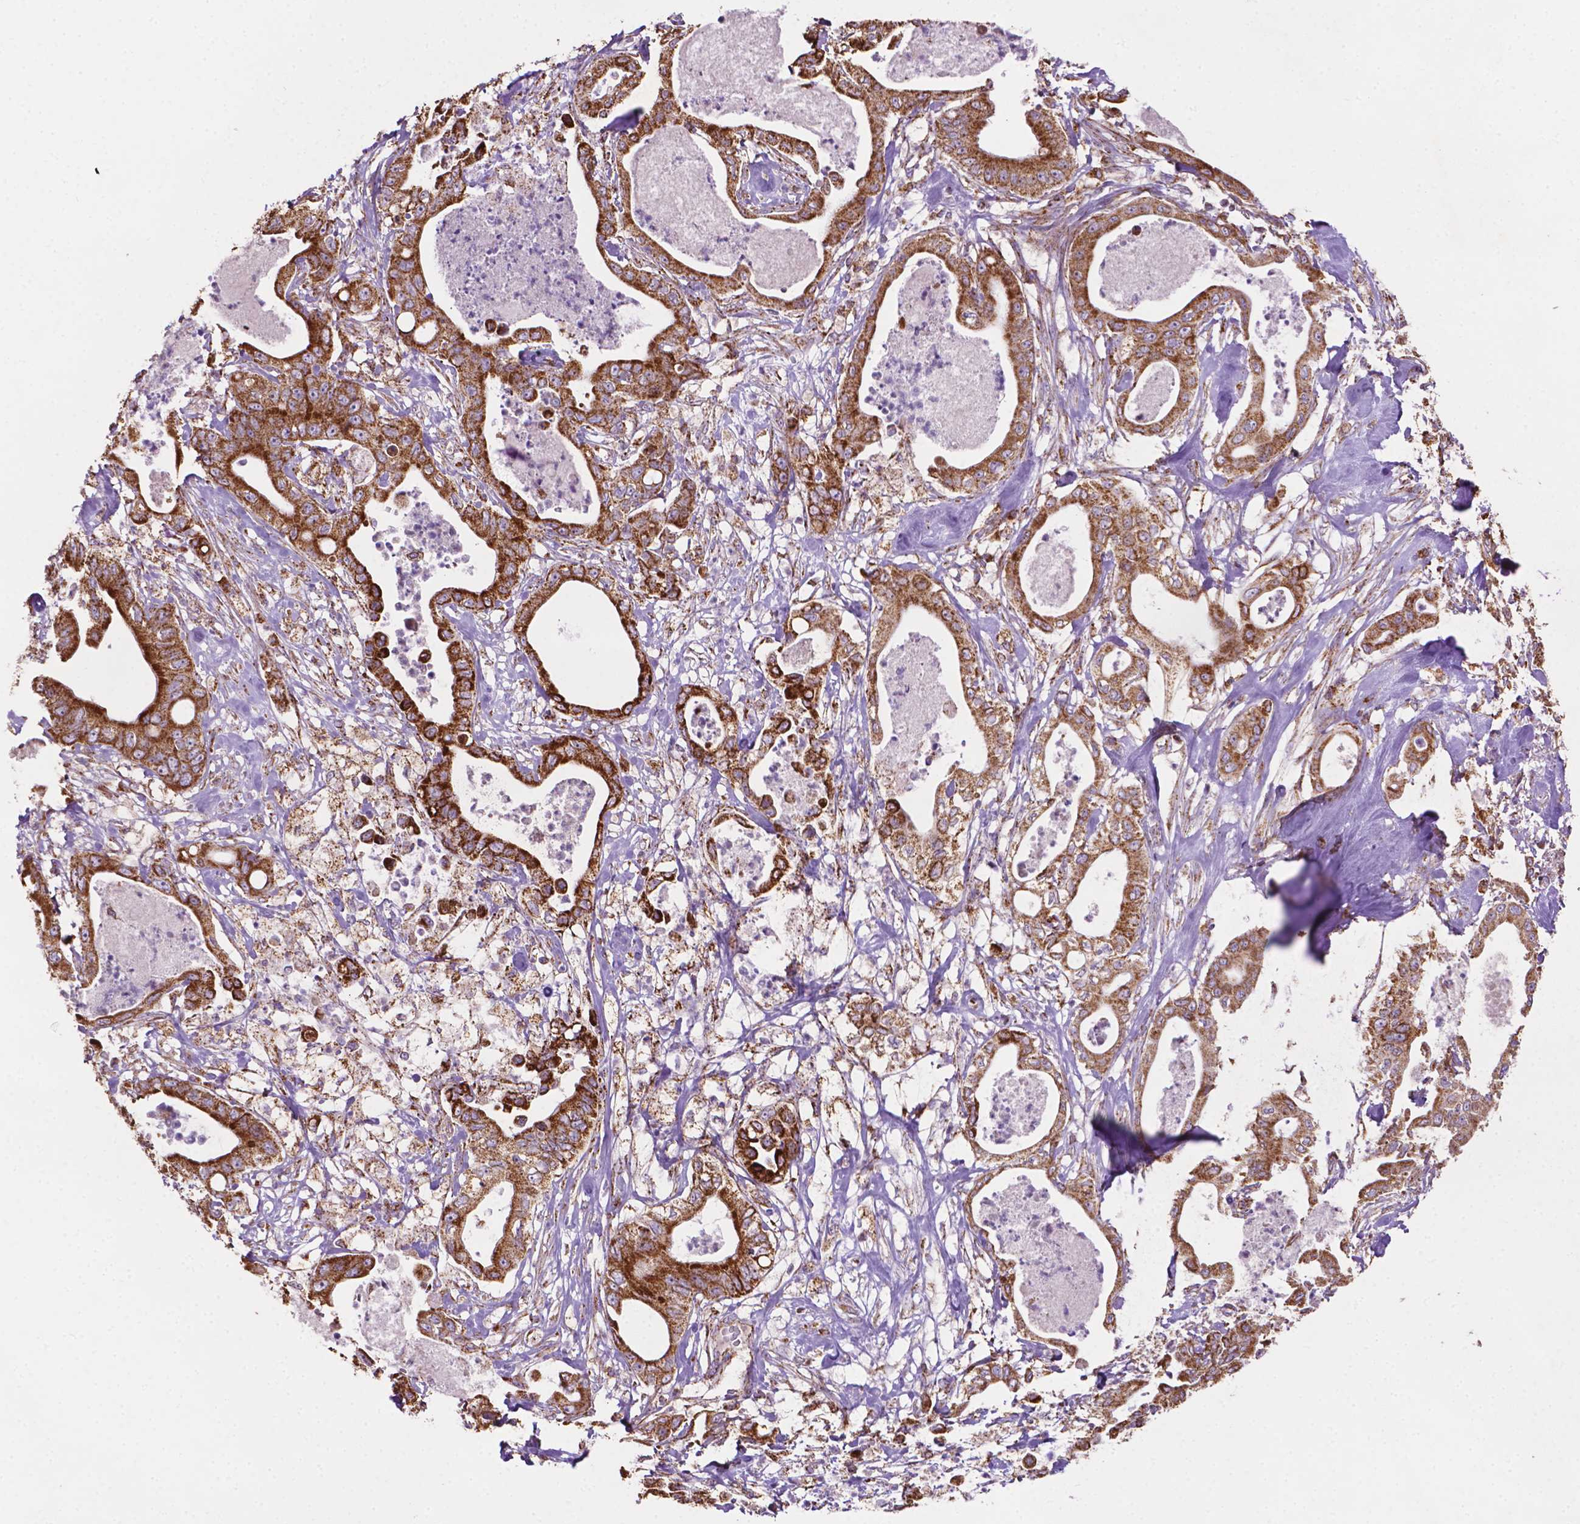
{"staining": {"intensity": "strong", "quantity": ">75%", "location": "cytoplasmic/membranous"}, "tissue": "pancreatic cancer", "cell_type": "Tumor cells", "image_type": "cancer", "snomed": [{"axis": "morphology", "description": "Adenocarcinoma, NOS"}, {"axis": "topography", "description": "Pancreas"}], "caption": "Protein positivity by IHC reveals strong cytoplasmic/membranous positivity in about >75% of tumor cells in pancreatic cancer.", "gene": "ILVBL", "patient": {"sex": "male", "age": 71}}